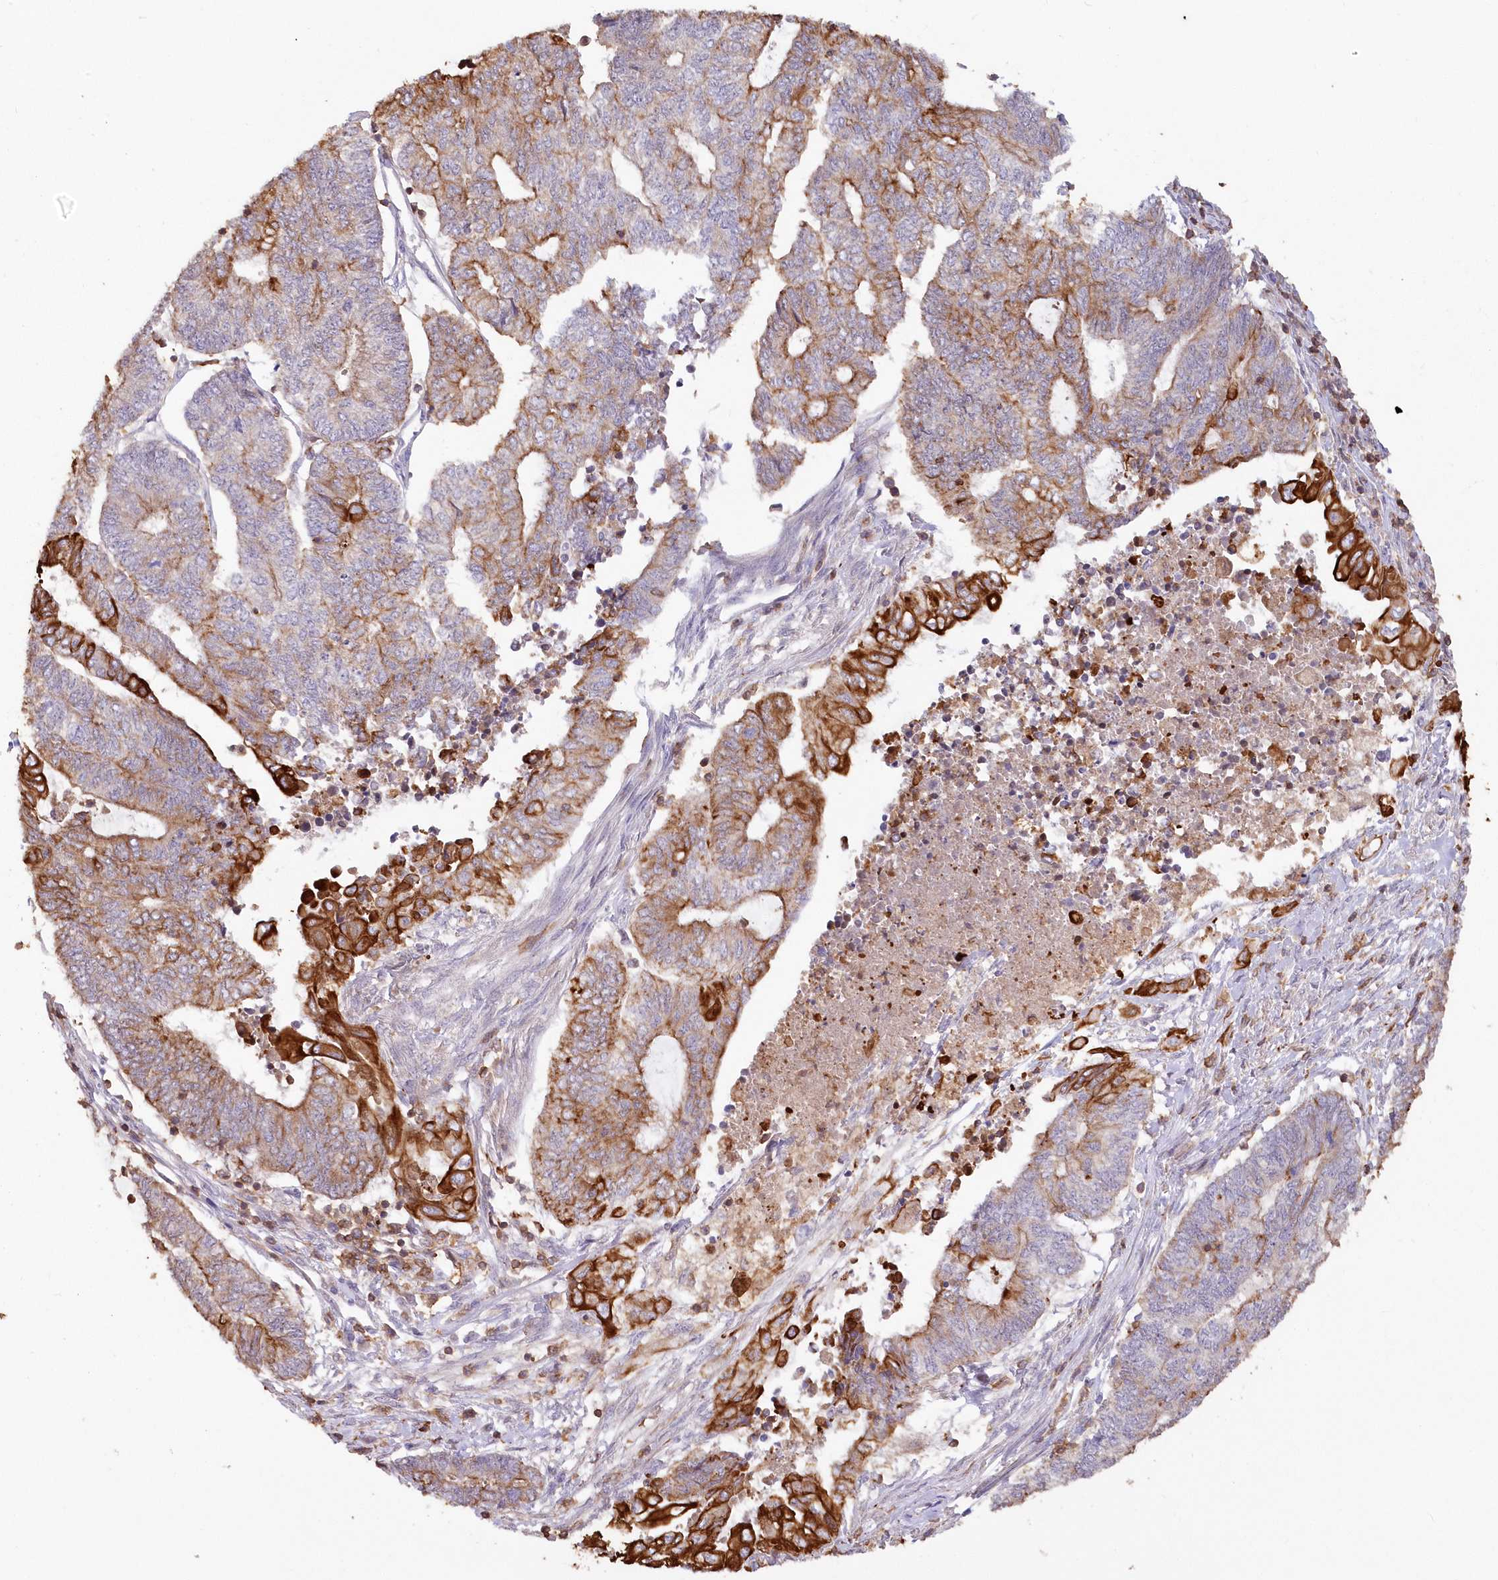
{"staining": {"intensity": "strong", "quantity": "25%-75%", "location": "cytoplasmic/membranous"}, "tissue": "endometrial cancer", "cell_type": "Tumor cells", "image_type": "cancer", "snomed": [{"axis": "morphology", "description": "Adenocarcinoma, NOS"}, {"axis": "topography", "description": "Uterus"}, {"axis": "topography", "description": "Endometrium"}], "caption": "Human endometrial adenocarcinoma stained with a brown dye exhibits strong cytoplasmic/membranous positive expression in about 25%-75% of tumor cells.", "gene": "SNED1", "patient": {"sex": "female", "age": 70}}